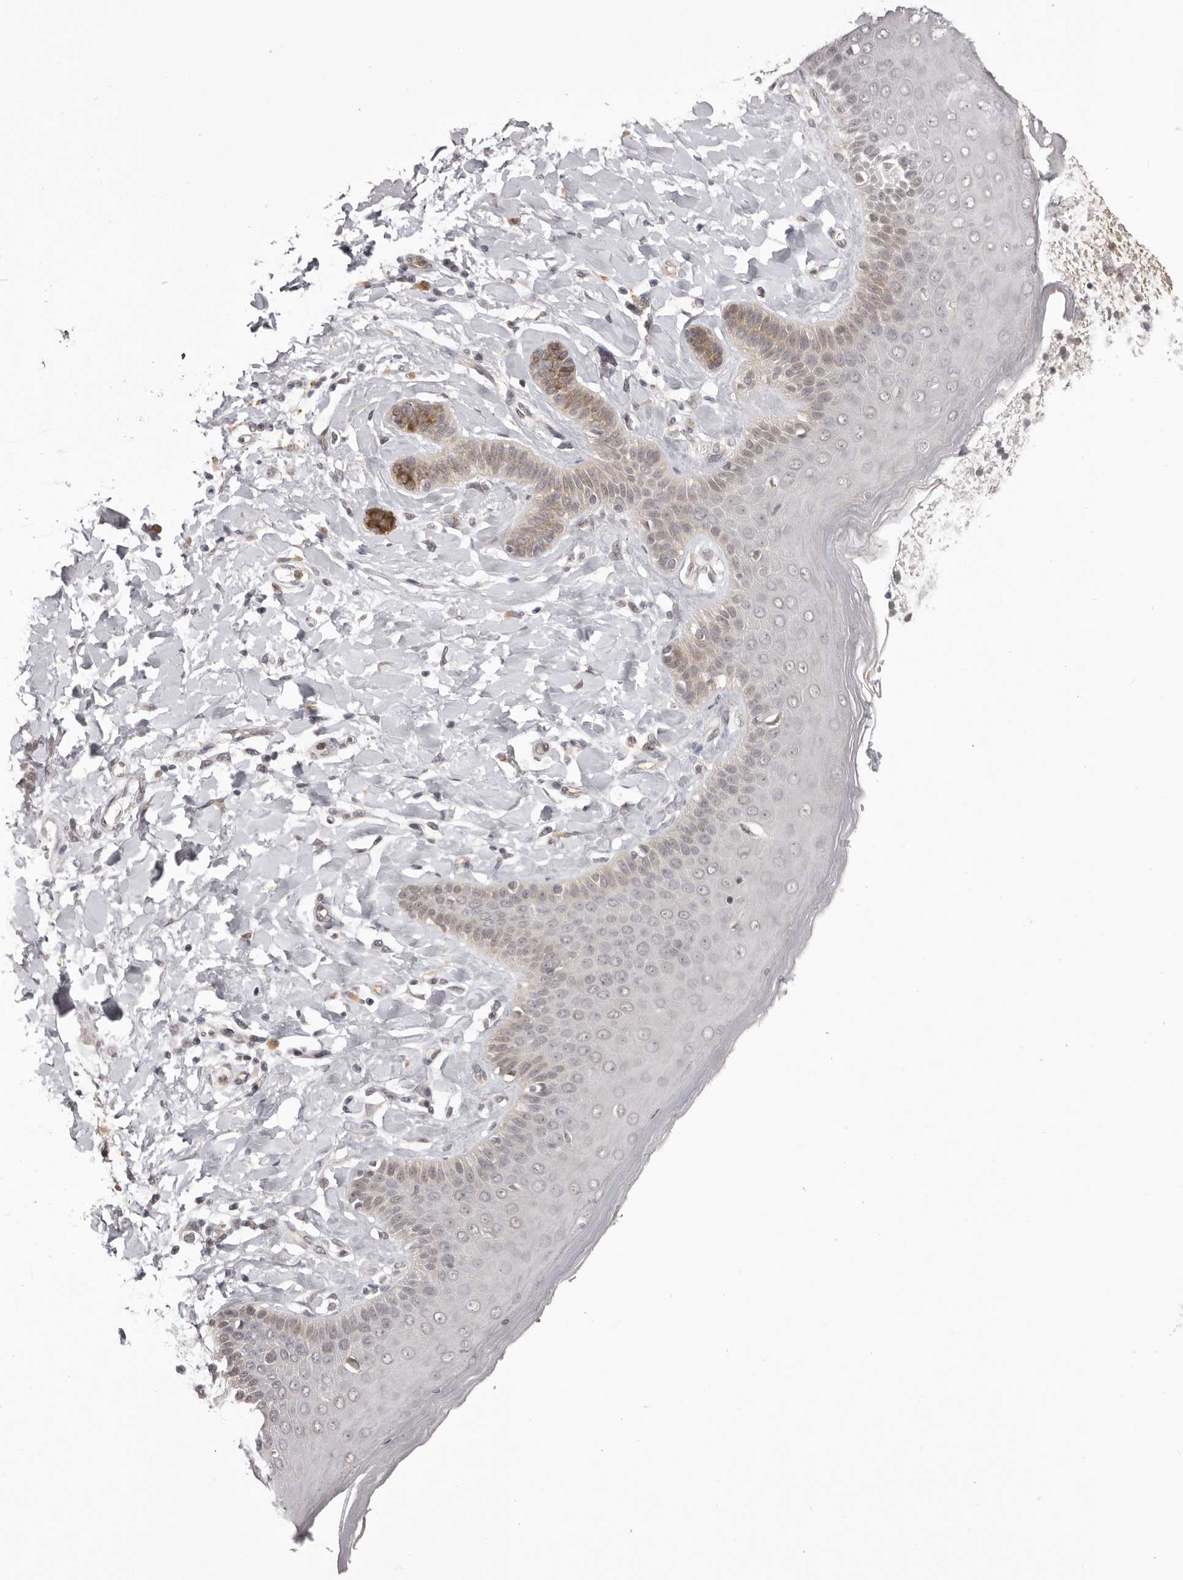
{"staining": {"intensity": "weak", "quantity": "<25%", "location": "cytoplasmic/membranous"}, "tissue": "skin", "cell_type": "Epidermal cells", "image_type": "normal", "snomed": [{"axis": "morphology", "description": "Normal tissue, NOS"}, {"axis": "topography", "description": "Anal"}], "caption": "High power microscopy photomicrograph of an immunohistochemistry histopathology image of benign skin, revealing no significant expression in epidermal cells.", "gene": "RNF2", "patient": {"sex": "male", "age": 69}}